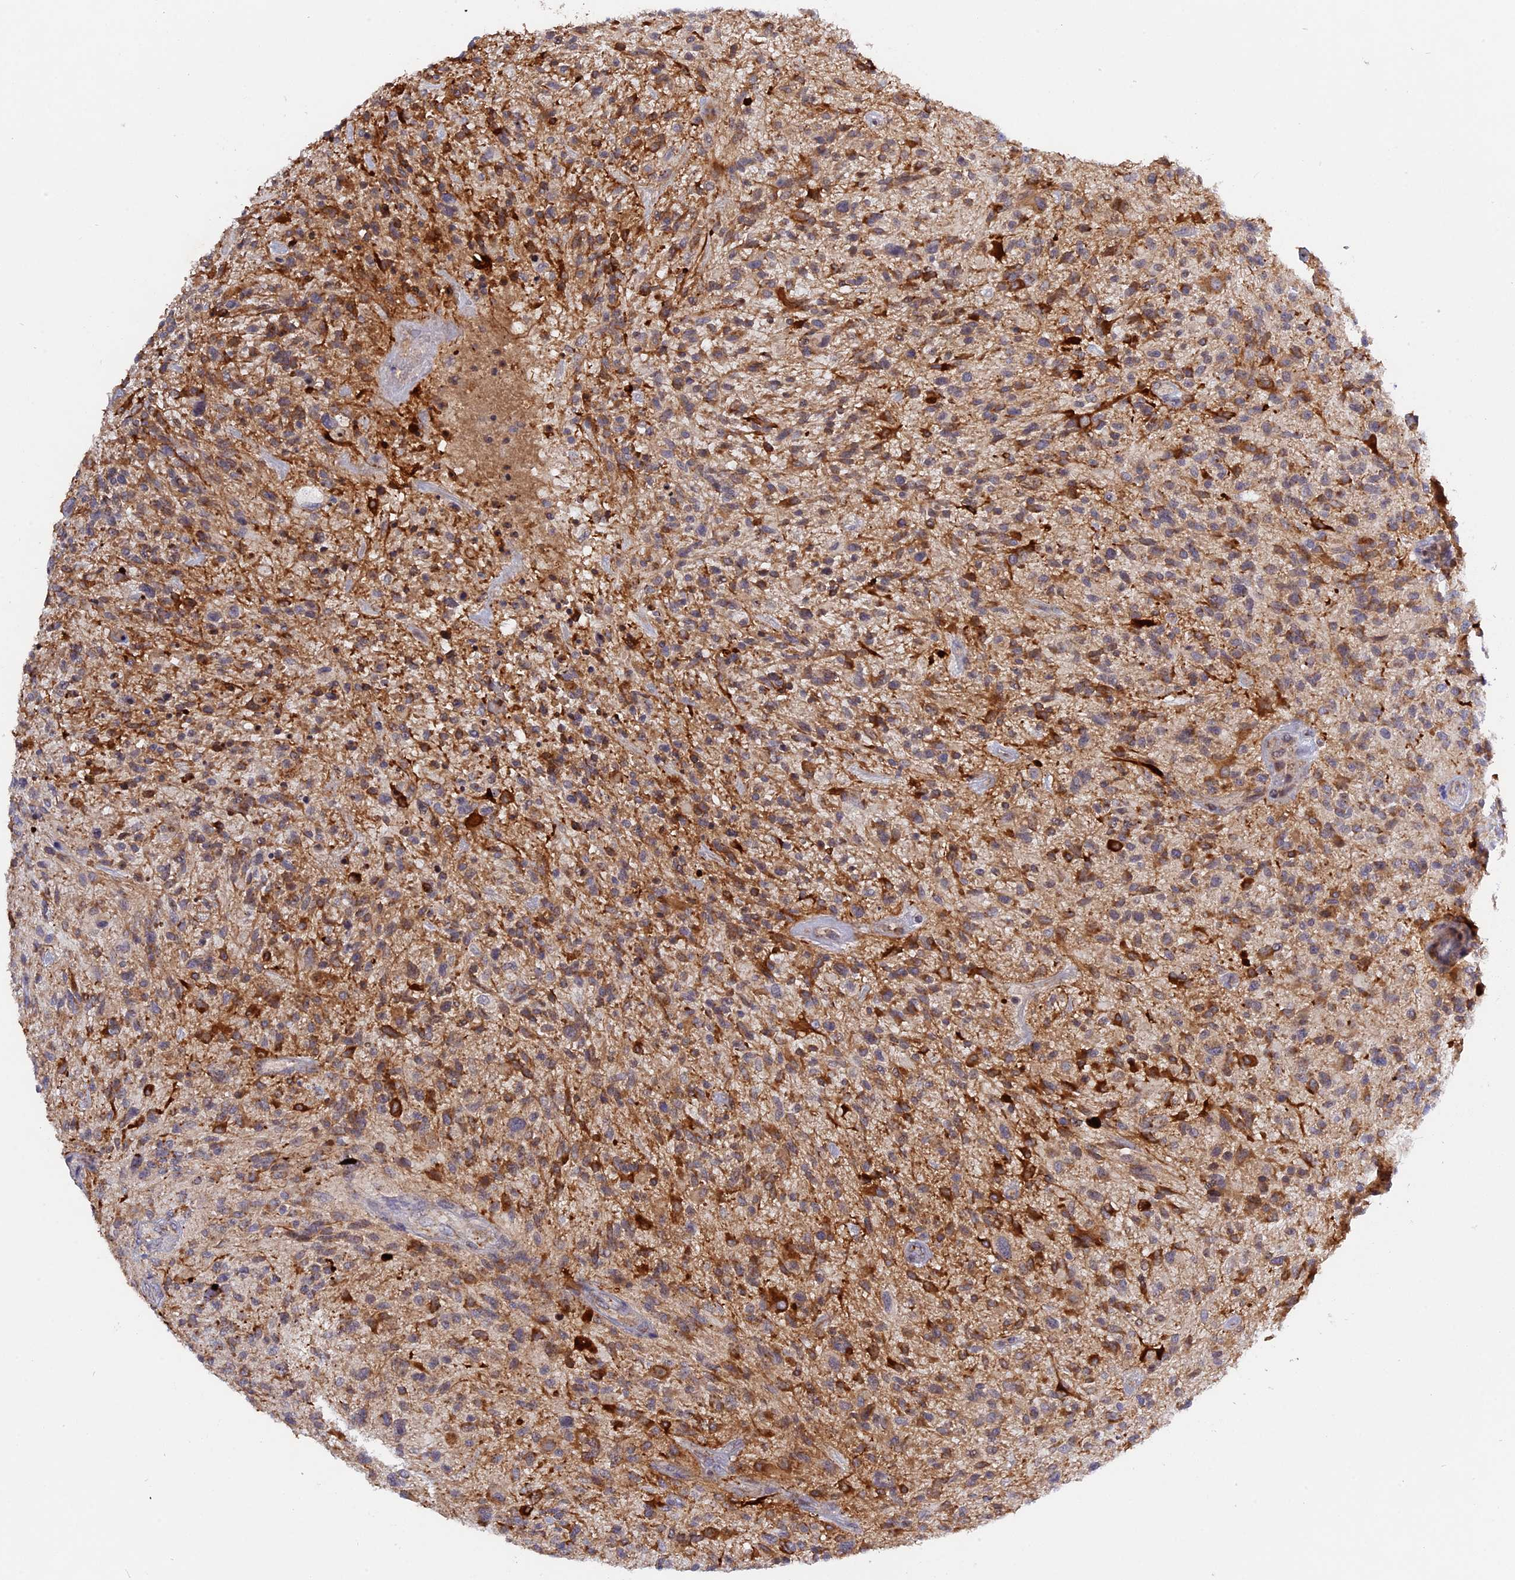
{"staining": {"intensity": "moderate", "quantity": "25%-75%", "location": "cytoplasmic/membranous"}, "tissue": "glioma", "cell_type": "Tumor cells", "image_type": "cancer", "snomed": [{"axis": "morphology", "description": "Glioma, malignant, High grade"}, {"axis": "topography", "description": "Brain"}], "caption": "Immunohistochemical staining of human malignant high-grade glioma displays medium levels of moderate cytoplasmic/membranous expression in about 25%-75% of tumor cells. (DAB (3,3'-diaminobenzidine) IHC with brightfield microscopy, high magnification).", "gene": "MPV17L", "patient": {"sex": "male", "age": 47}}